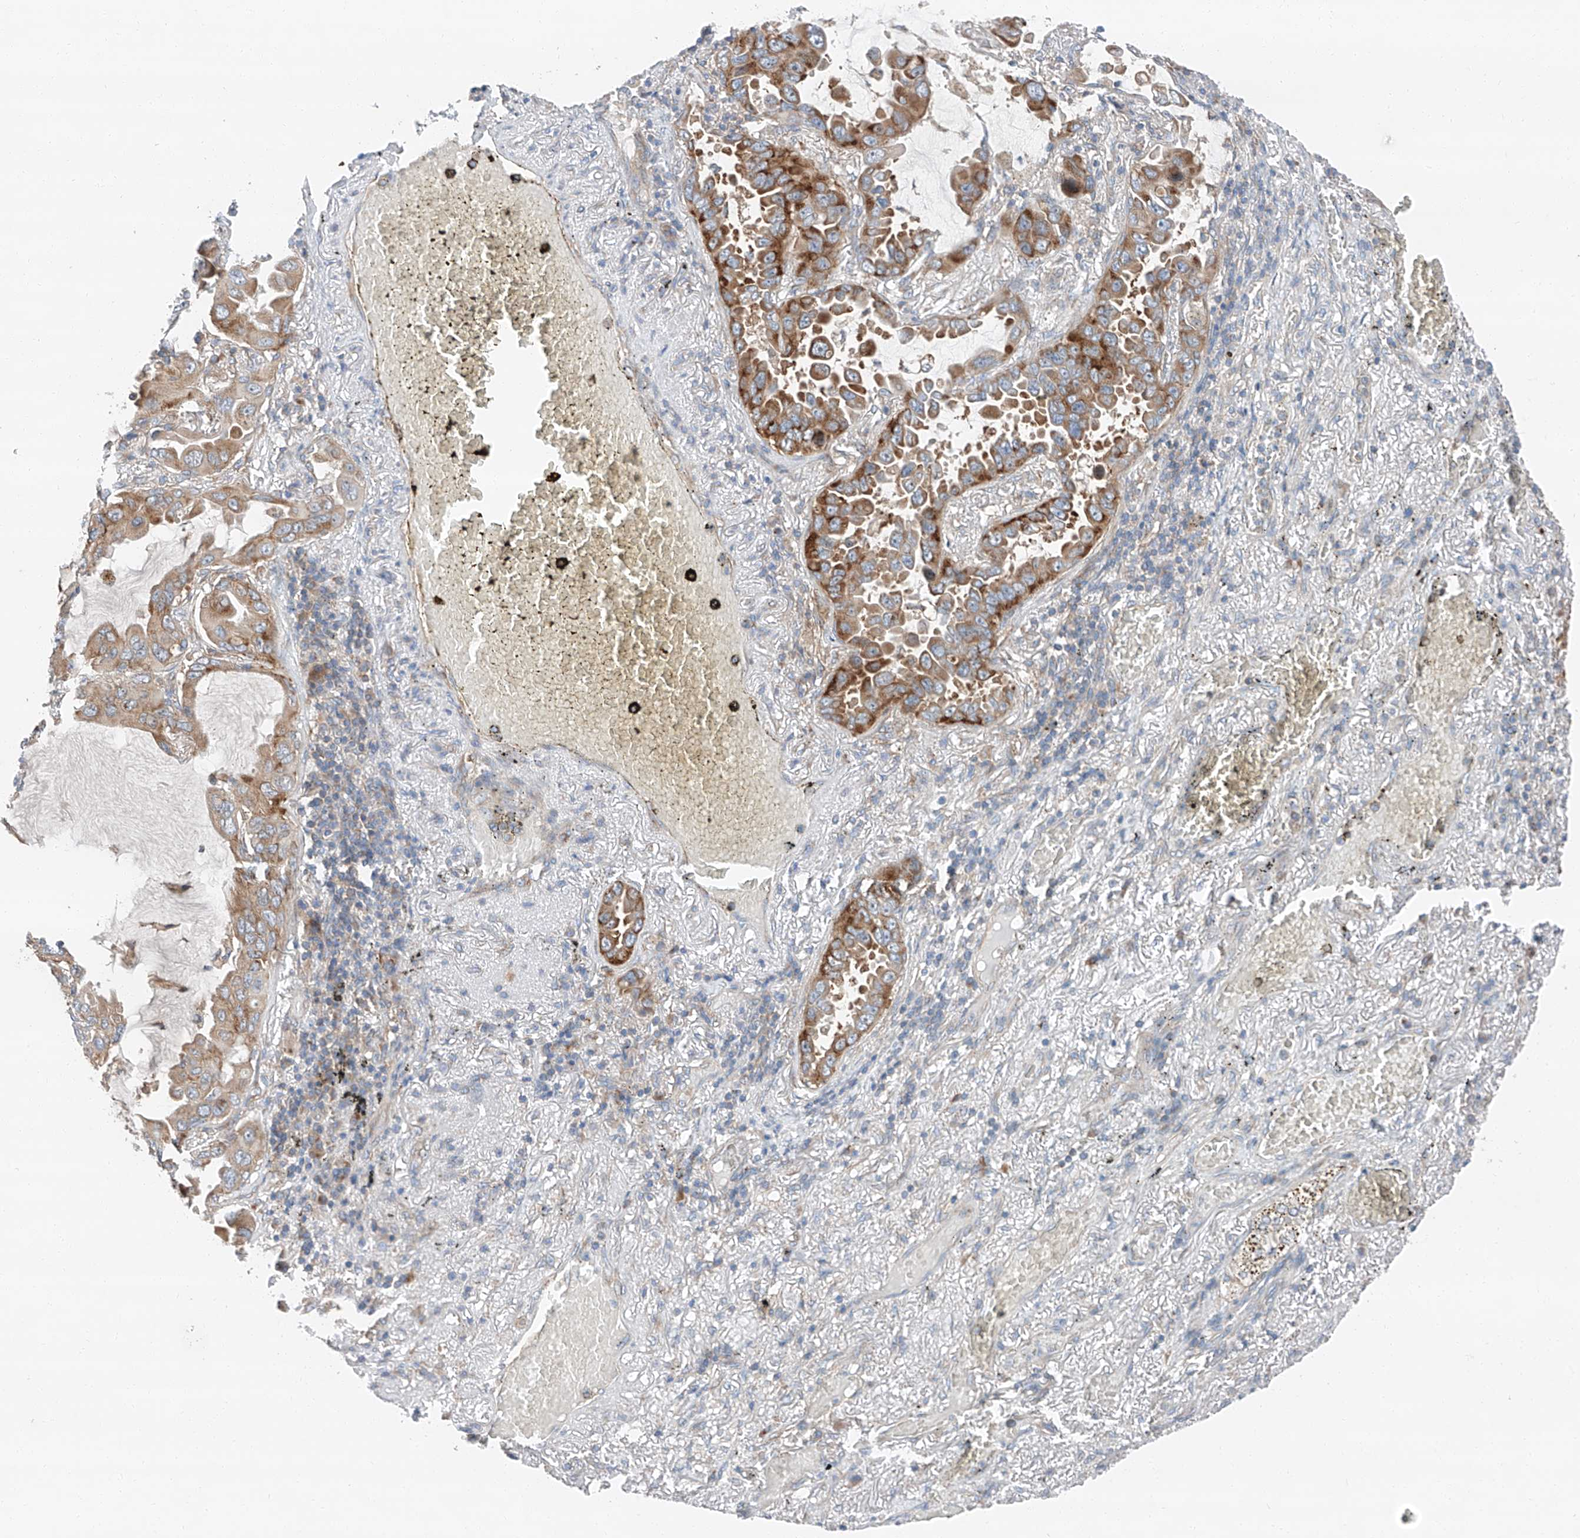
{"staining": {"intensity": "strong", "quantity": "25%-75%", "location": "cytoplasmic/membranous"}, "tissue": "lung cancer", "cell_type": "Tumor cells", "image_type": "cancer", "snomed": [{"axis": "morphology", "description": "Adenocarcinoma, NOS"}, {"axis": "topography", "description": "Lung"}], "caption": "Immunohistochemistry (DAB) staining of human adenocarcinoma (lung) exhibits strong cytoplasmic/membranous protein positivity in approximately 25%-75% of tumor cells.", "gene": "ZC3H15", "patient": {"sex": "male", "age": 64}}